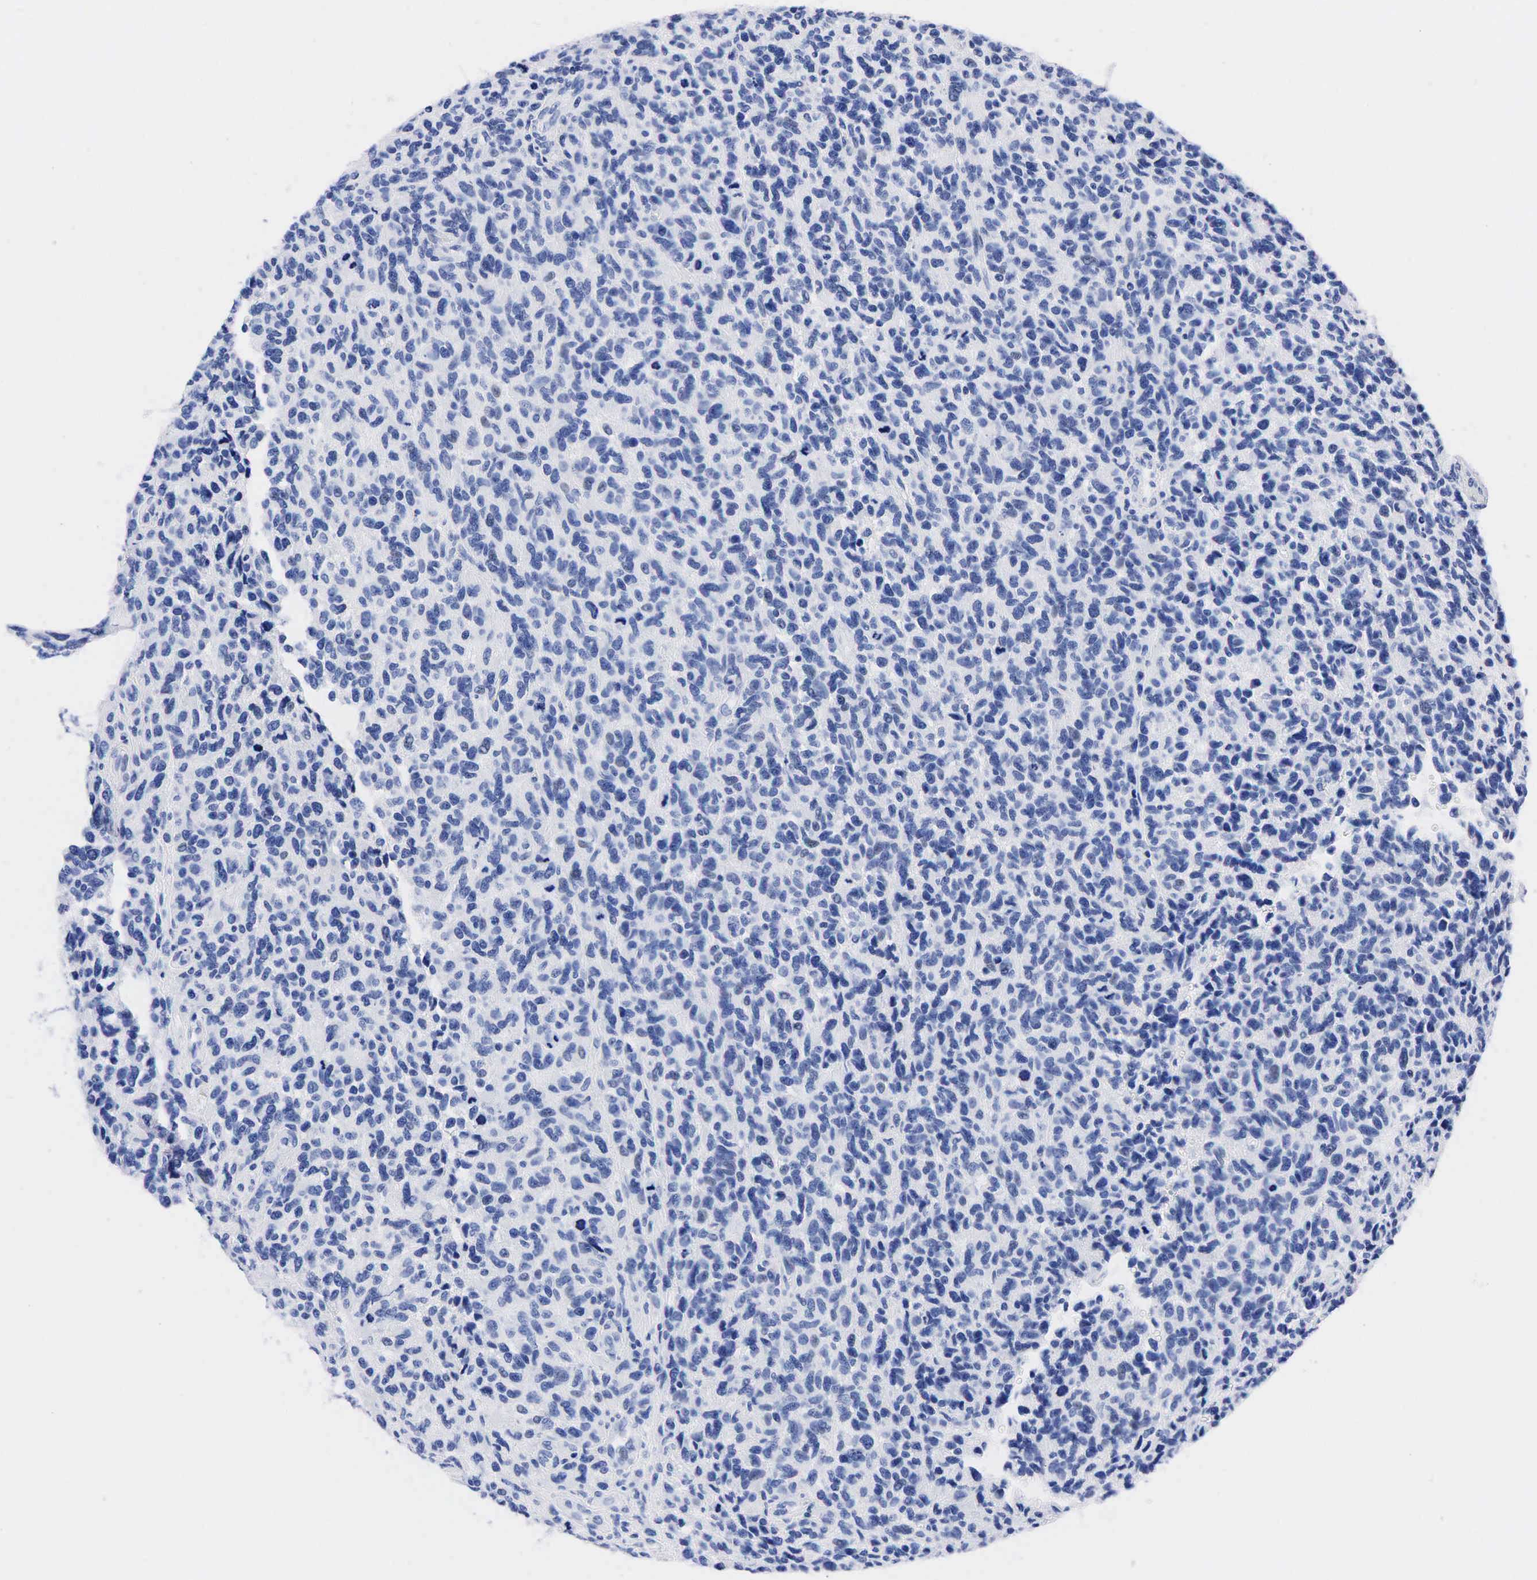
{"staining": {"intensity": "negative", "quantity": "none", "location": "none"}, "tissue": "glioma", "cell_type": "Tumor cells", "image_type": "cancer", "snomed": [{"axis": "morphology", "description": "Glioma, malignant, High grade"}, {"axis": "topography", "description": "Brain"}], "caption": "Tumor cells are negative for brown protein staining in high-grade glioma (malignant).", "gene": "NKX2-1", "patient": {"sex": "male", "age": 77}}